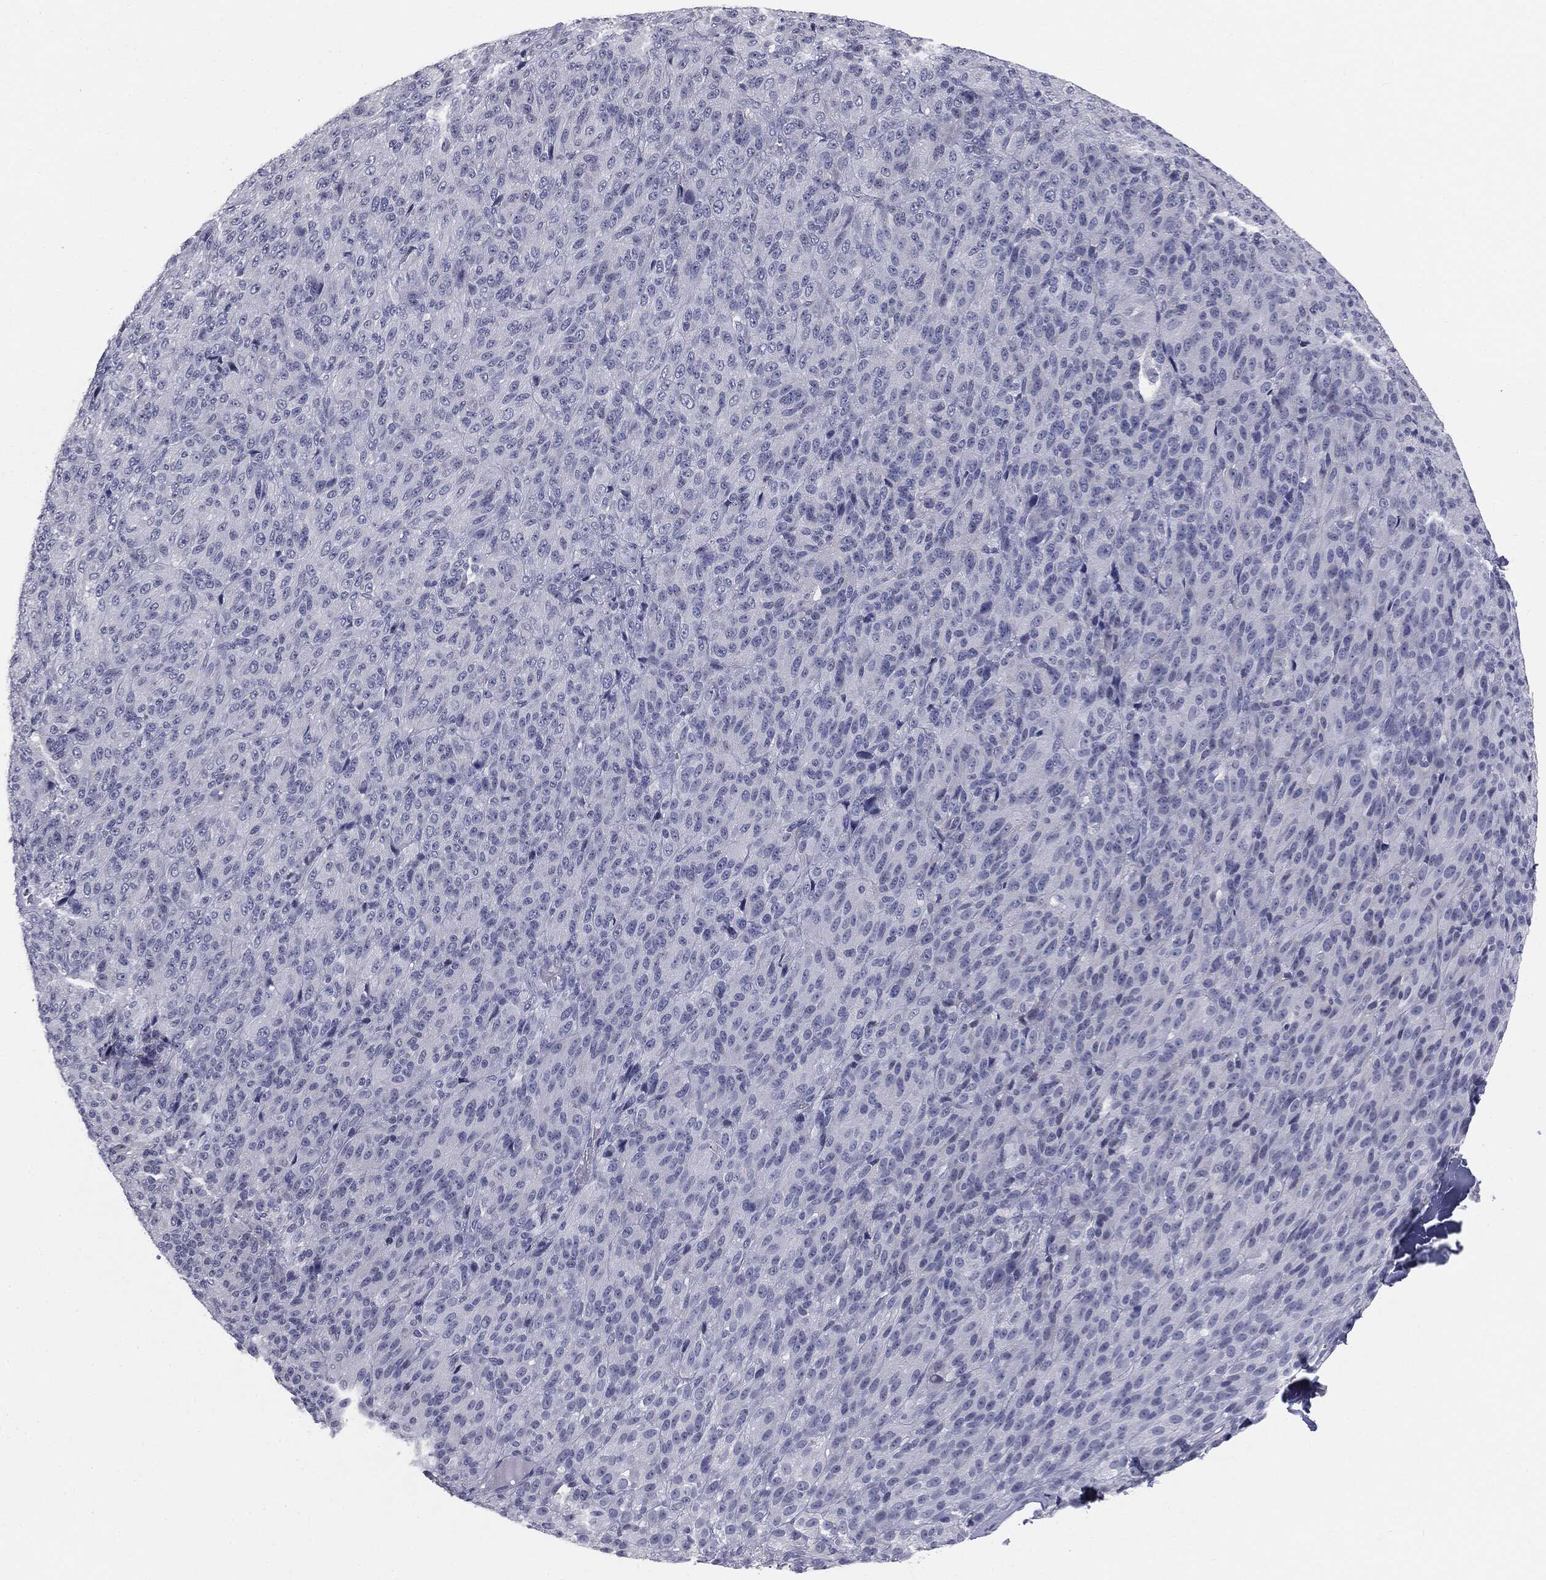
{"staining": {"intensity": "negative", "quantity": "none", "location": "none"}, "tissue": "melanoma", "cell_type": "Tumor cells", "image_type": "cancer", "snomed": [{"axis": "morphology", "description": "Malignant melanoma, Metastatic site"}, {"axis": "topography", "description": "Brain"}], "caption": "This is a photomicrograph of IHC staining of melanoma, which shows no expression in tumor cells.", "gene": "MUC5AC", "patient": {"sex": "female", "age": 56}}